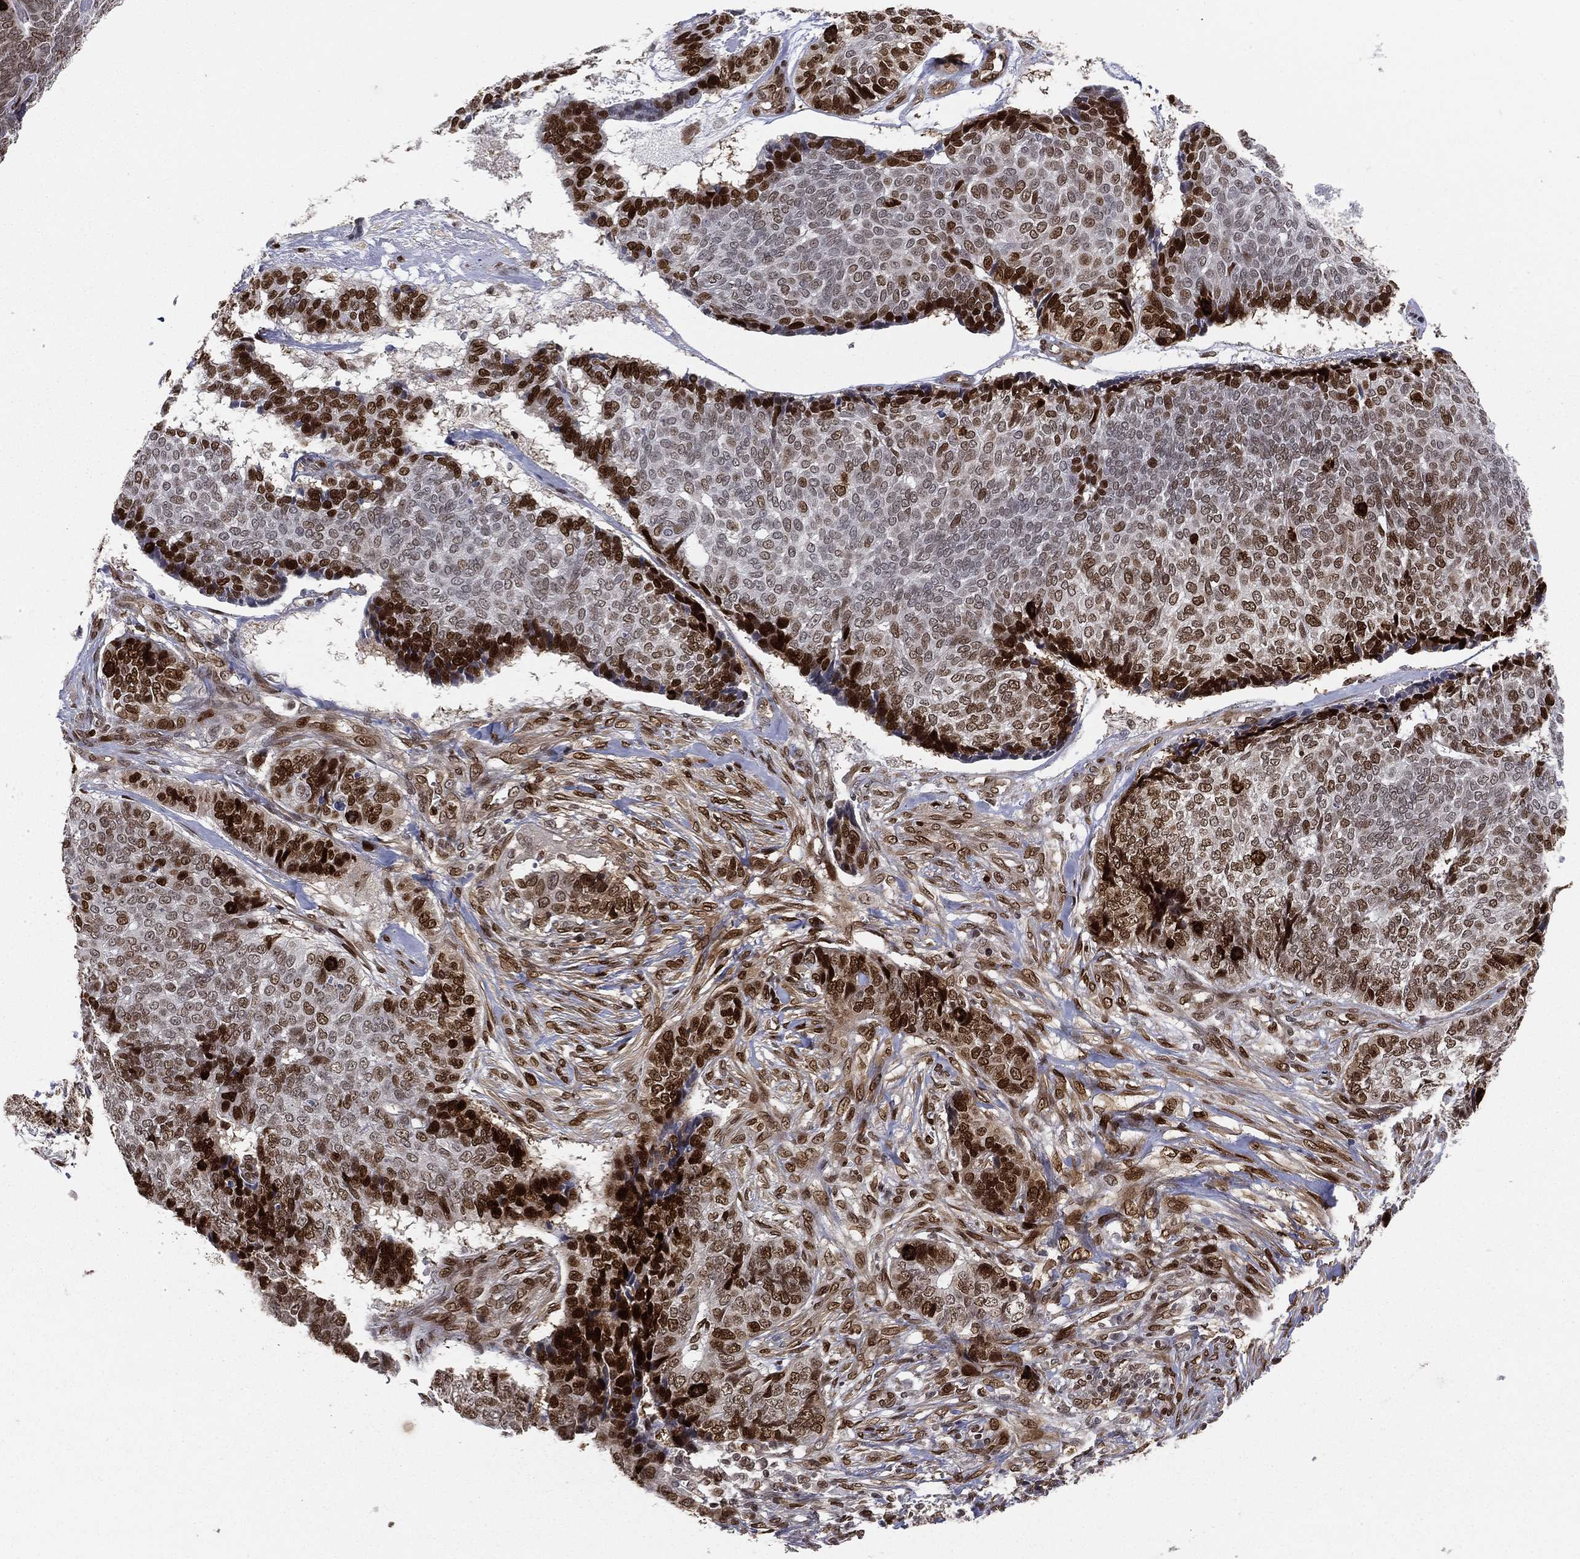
{"staining": {"intensity": "strong", "quantity": "25%-75%", "location": "nuclear"}, "tissue": "skin cancer", "cell_type": "Tumor cells", "image_type": "cancer", "snomed": [{"axis": "morphology", "description": "Basal cell carcinoma"}, {"axis": "topography", "description": "Skin"}], "caption": "DAB immunohistochemical staining of human skin basal cell carcinoma shows strong nuclear protein expression in approximately 25%-75% of tumor cells. The protein of interest is stained brown, and the nuclei are stained in blue (DAB (3,3'-diaminobenzidine) IHC with brightfield microscopy, high magnification).", "gene": "LMNB1", "patient": {"sex": "male", "age": 86}}